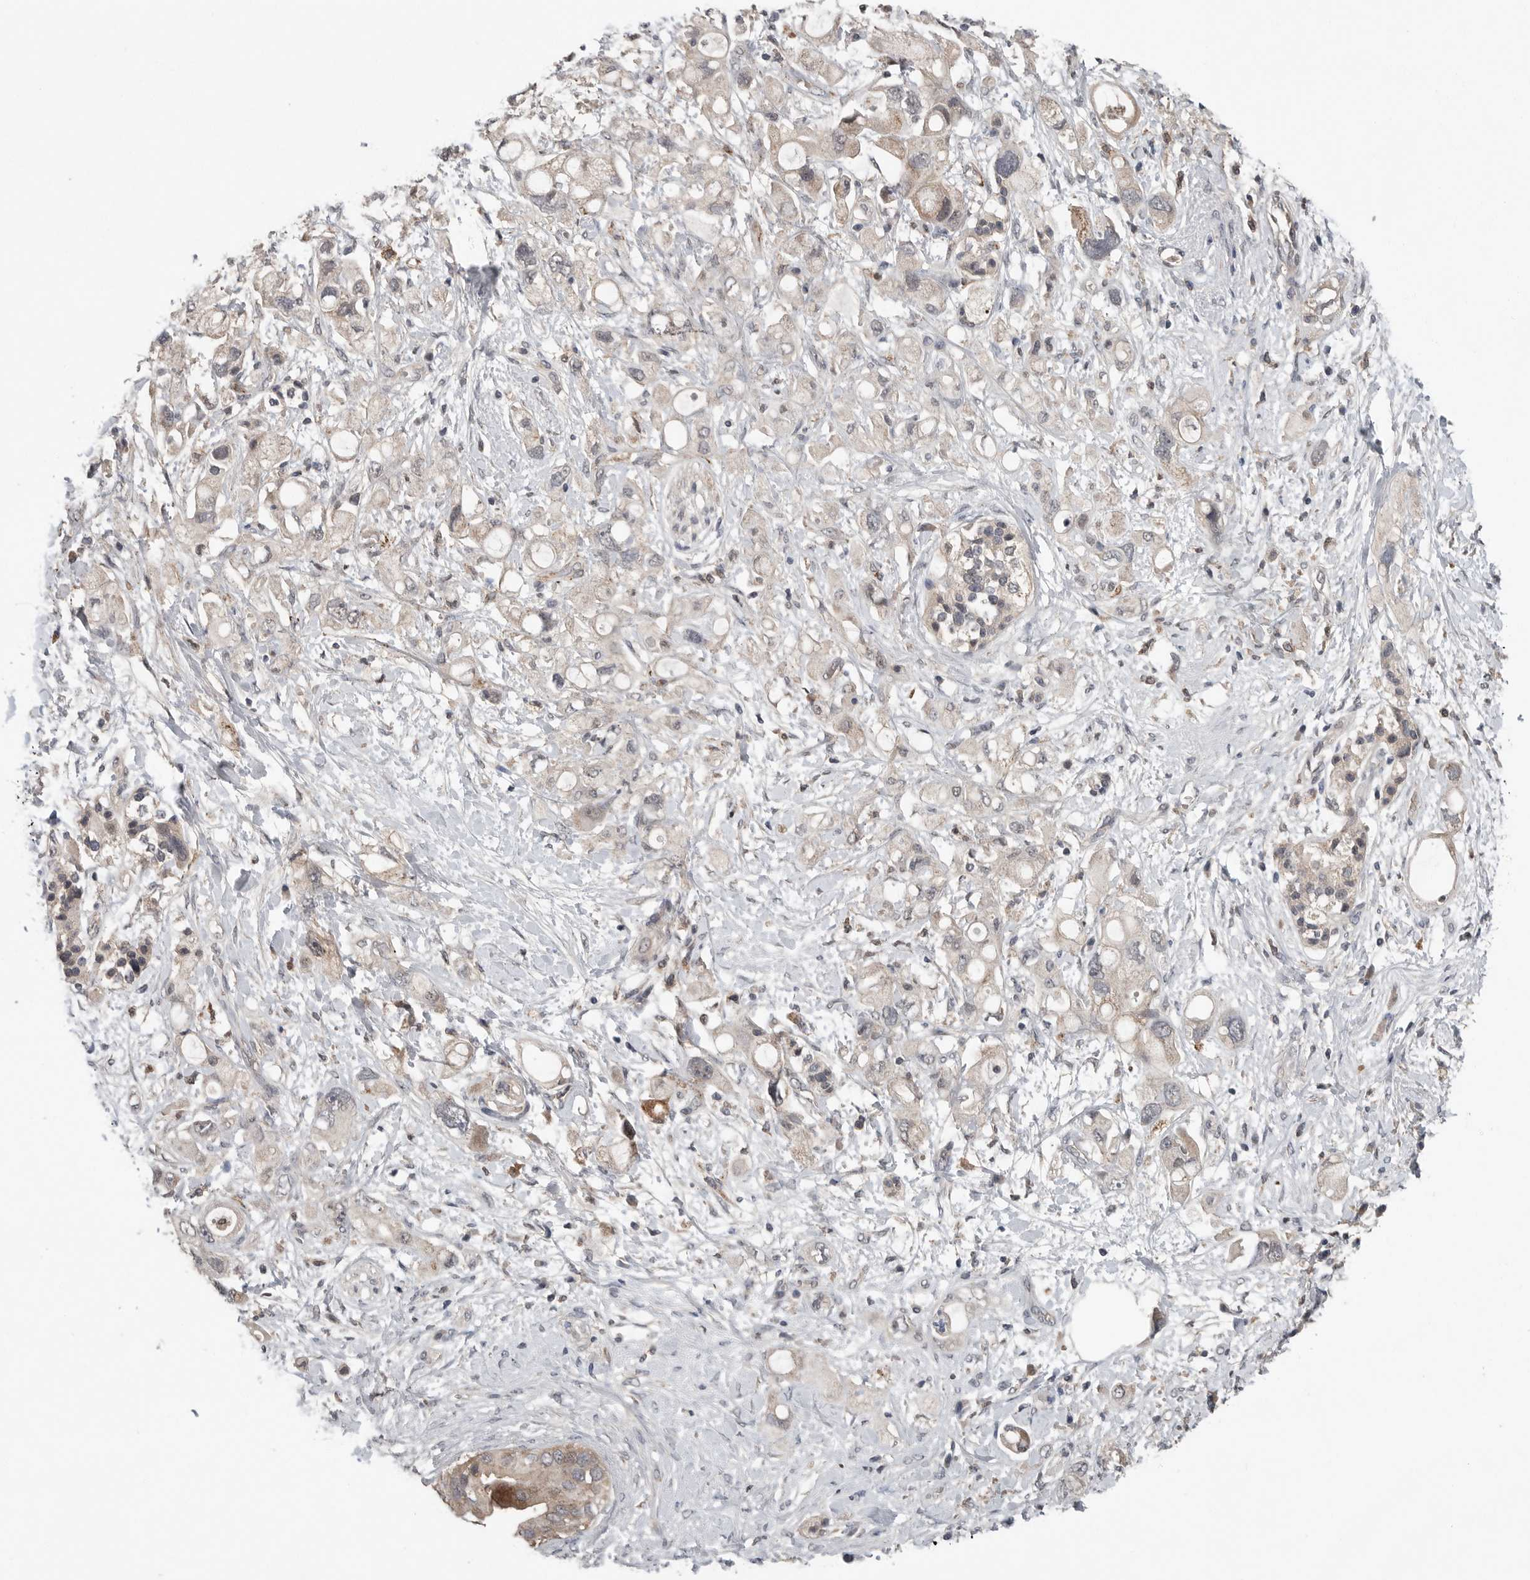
{"staining": {"intensity": "weak", "quantity": ">75%", "location": "cytoplasmic/membranous"}, "tissue": "pancreatic cancer", "cell_type": "Tumor cells", "image_type": "cancer", "snomed": [{"axis": "morphology", "description": "Adenocarcinoma, NOS"}, {"axis": "topography", "description": "Pancreas"}], "caption": "Immunohistochemical staining of human pancreatic cancer (adenocarcinoma) demonstrates low levels of weak cytoplasmic/membranous positivity in approximately >75% of tumor cells.", "gene": "SCP2", "patient": {"sex": "female", "age": 56}}